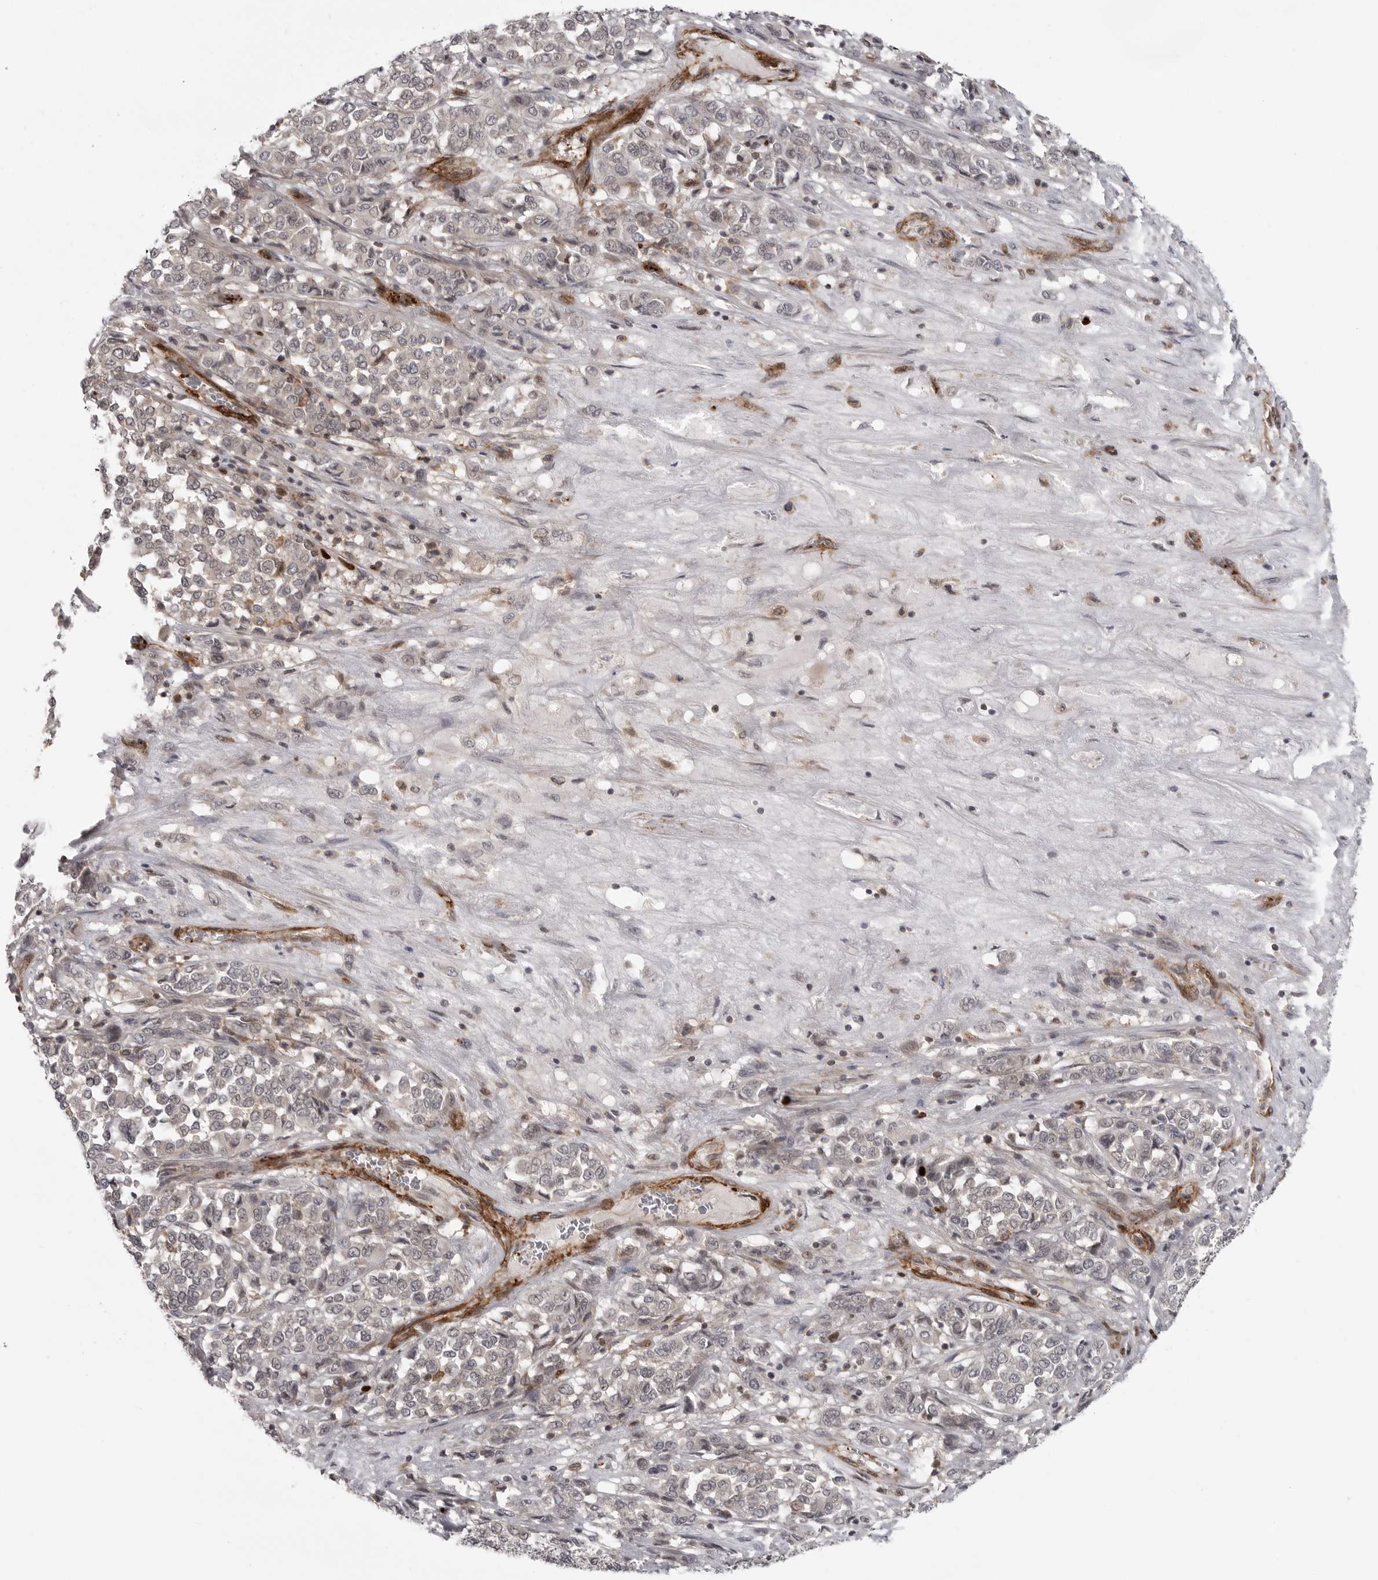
{"staining": {"intensity": "negative", "quantity": "none", "location": "none"}, "tissue": "melanoma", "cell_type": "Tumor cells", "image_type": "cancer", "snomed": [{"axis": "morphology", "description": "Malignant melanoma, Metastatic site"}, {"axis": "topography", "description": "Pancreas"}], "caption": "There is no significant staining in tumor cells of malignant melanoma (metastatic site).", "gene": "TUT4", "patient": {"sex": "female", "age": 30}}